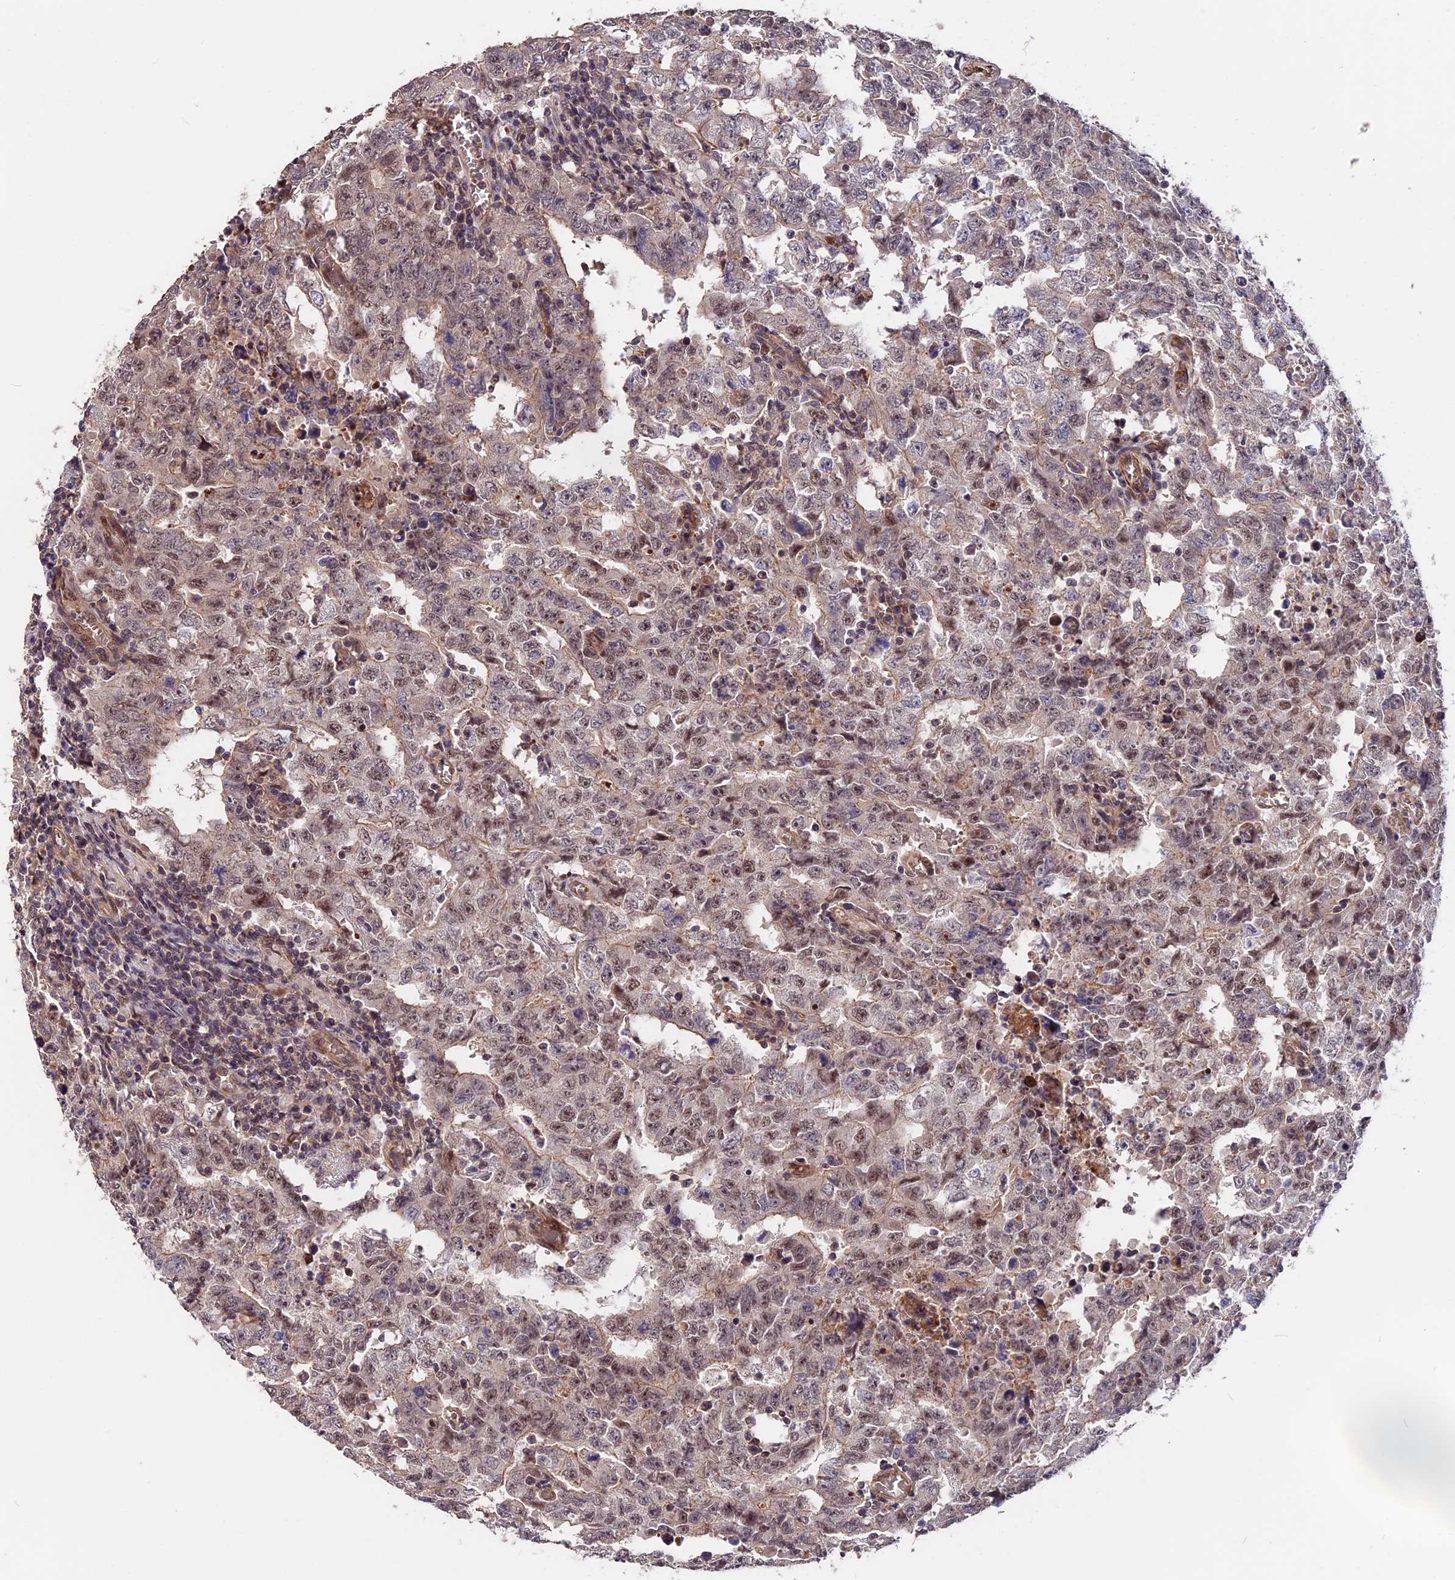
{"staining": {"intensity": "weak", "quantity": "25%-75%", "location": "nuclear"}, "tissue": "testis cancer", "cell_type": "Tumor cells", "image_type": "cancer", "snomed": [{"axis": "morphology", "description": "Carcinoma, Embryonal, NOS"}, {"axis": "topography", "description": "Testis"}], "caption": "About 25%-75% of tumor cells in embryonal carcinoma (testis) reveal weak nuclear protein positivity as visualized by brown immunohistochemical staining.", "gene": "ZC3H10", "patient": {"sex": "male", "age": 26}}